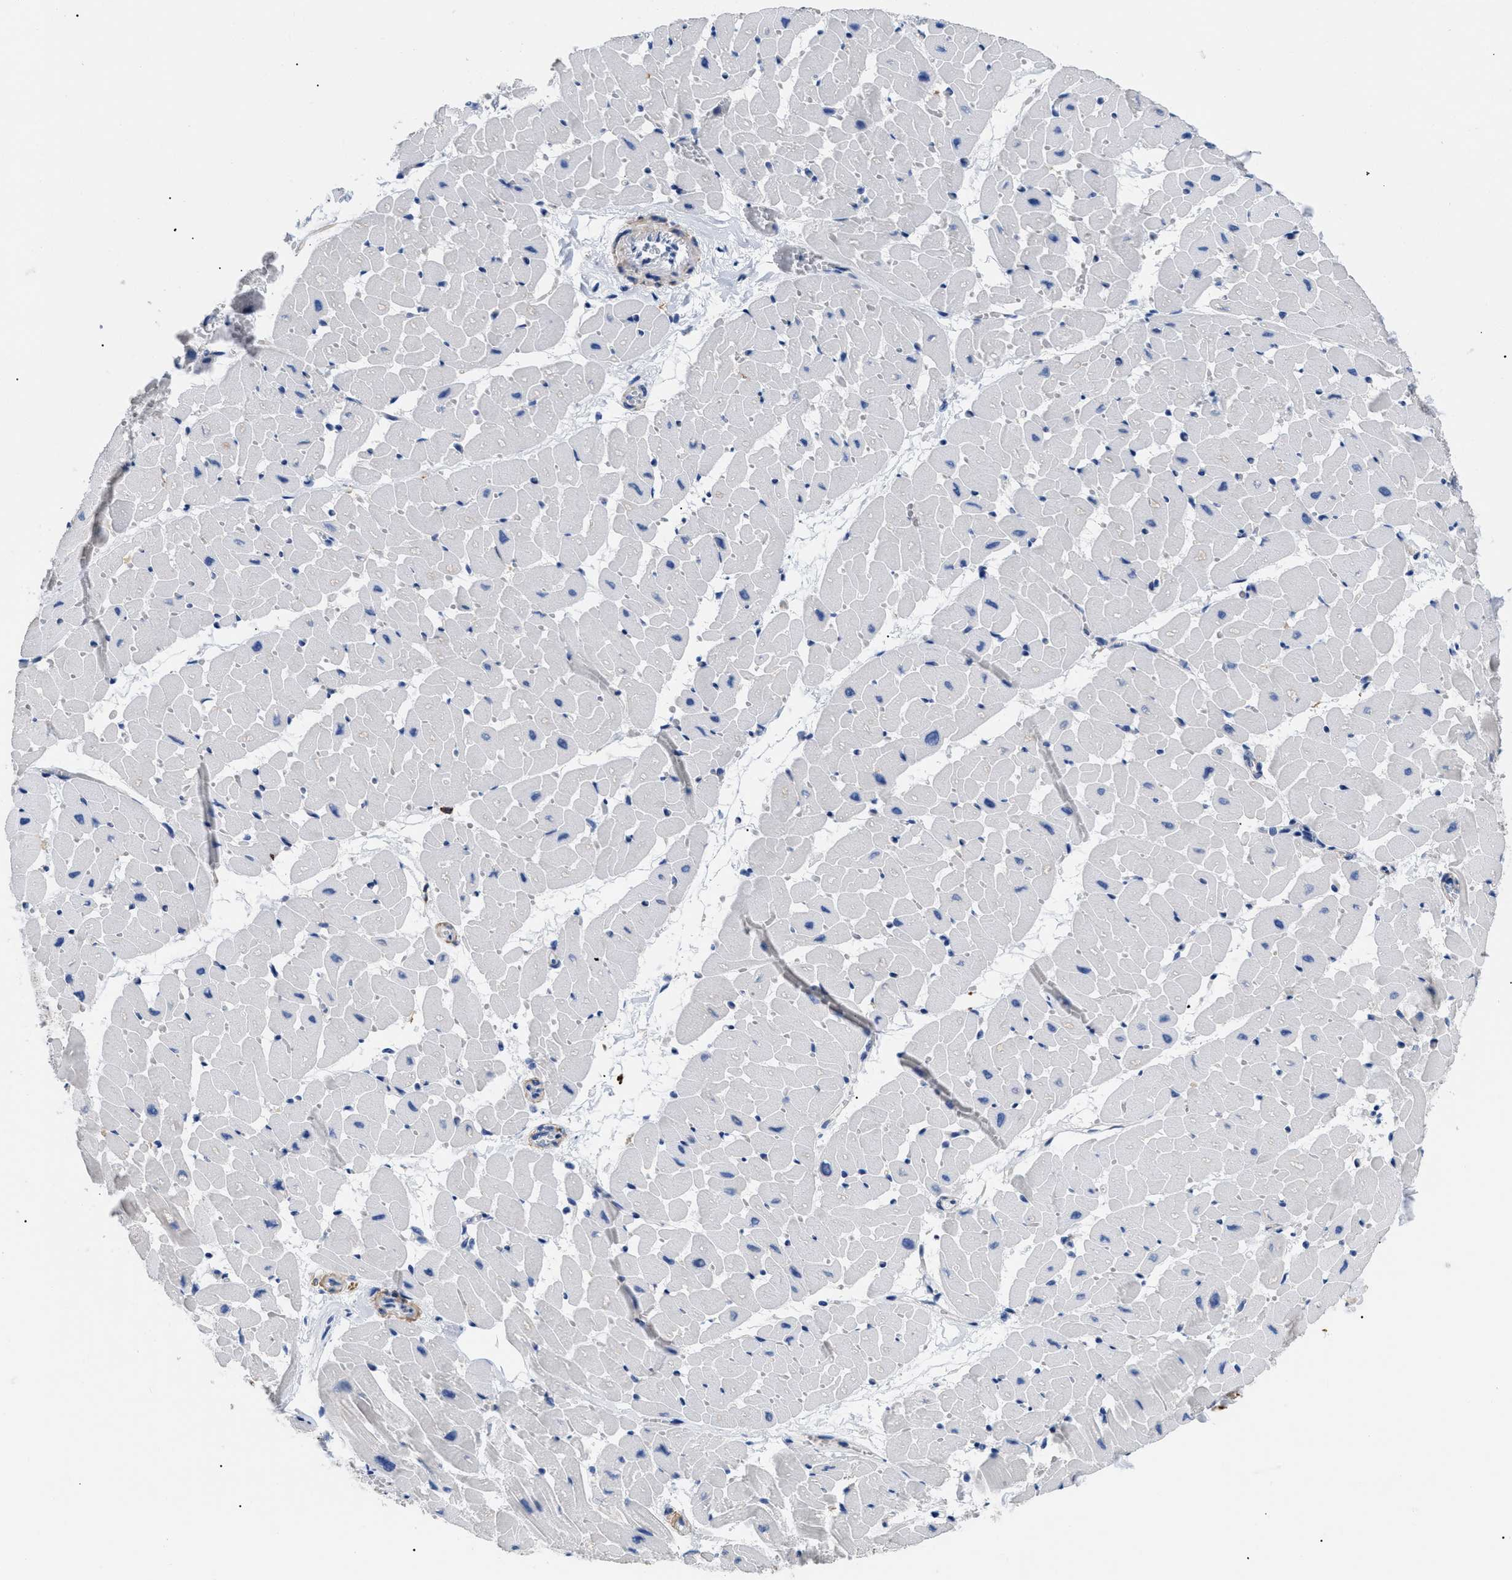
{"staining": {"intensity": "negative", "quantity": "none", "location": "none"}, "tissue": "heart muscle", "cell_type": "Cardiomyocytes", "image_type": "normal", "snomed": [{"axis": "morphology", "description": "Normal tissue, NOS"}, {"axis": "topography", "description": "Heart"}], "caption": "A photomicrograph of heart muscle stained for a protein reveals no brown staining in cardiomyocytes. (Immunohistochemistry (ihc), brightfield microscopy, high magnification).", "gene": "HLA", "patient": {"sex": "female", "age": 19}}